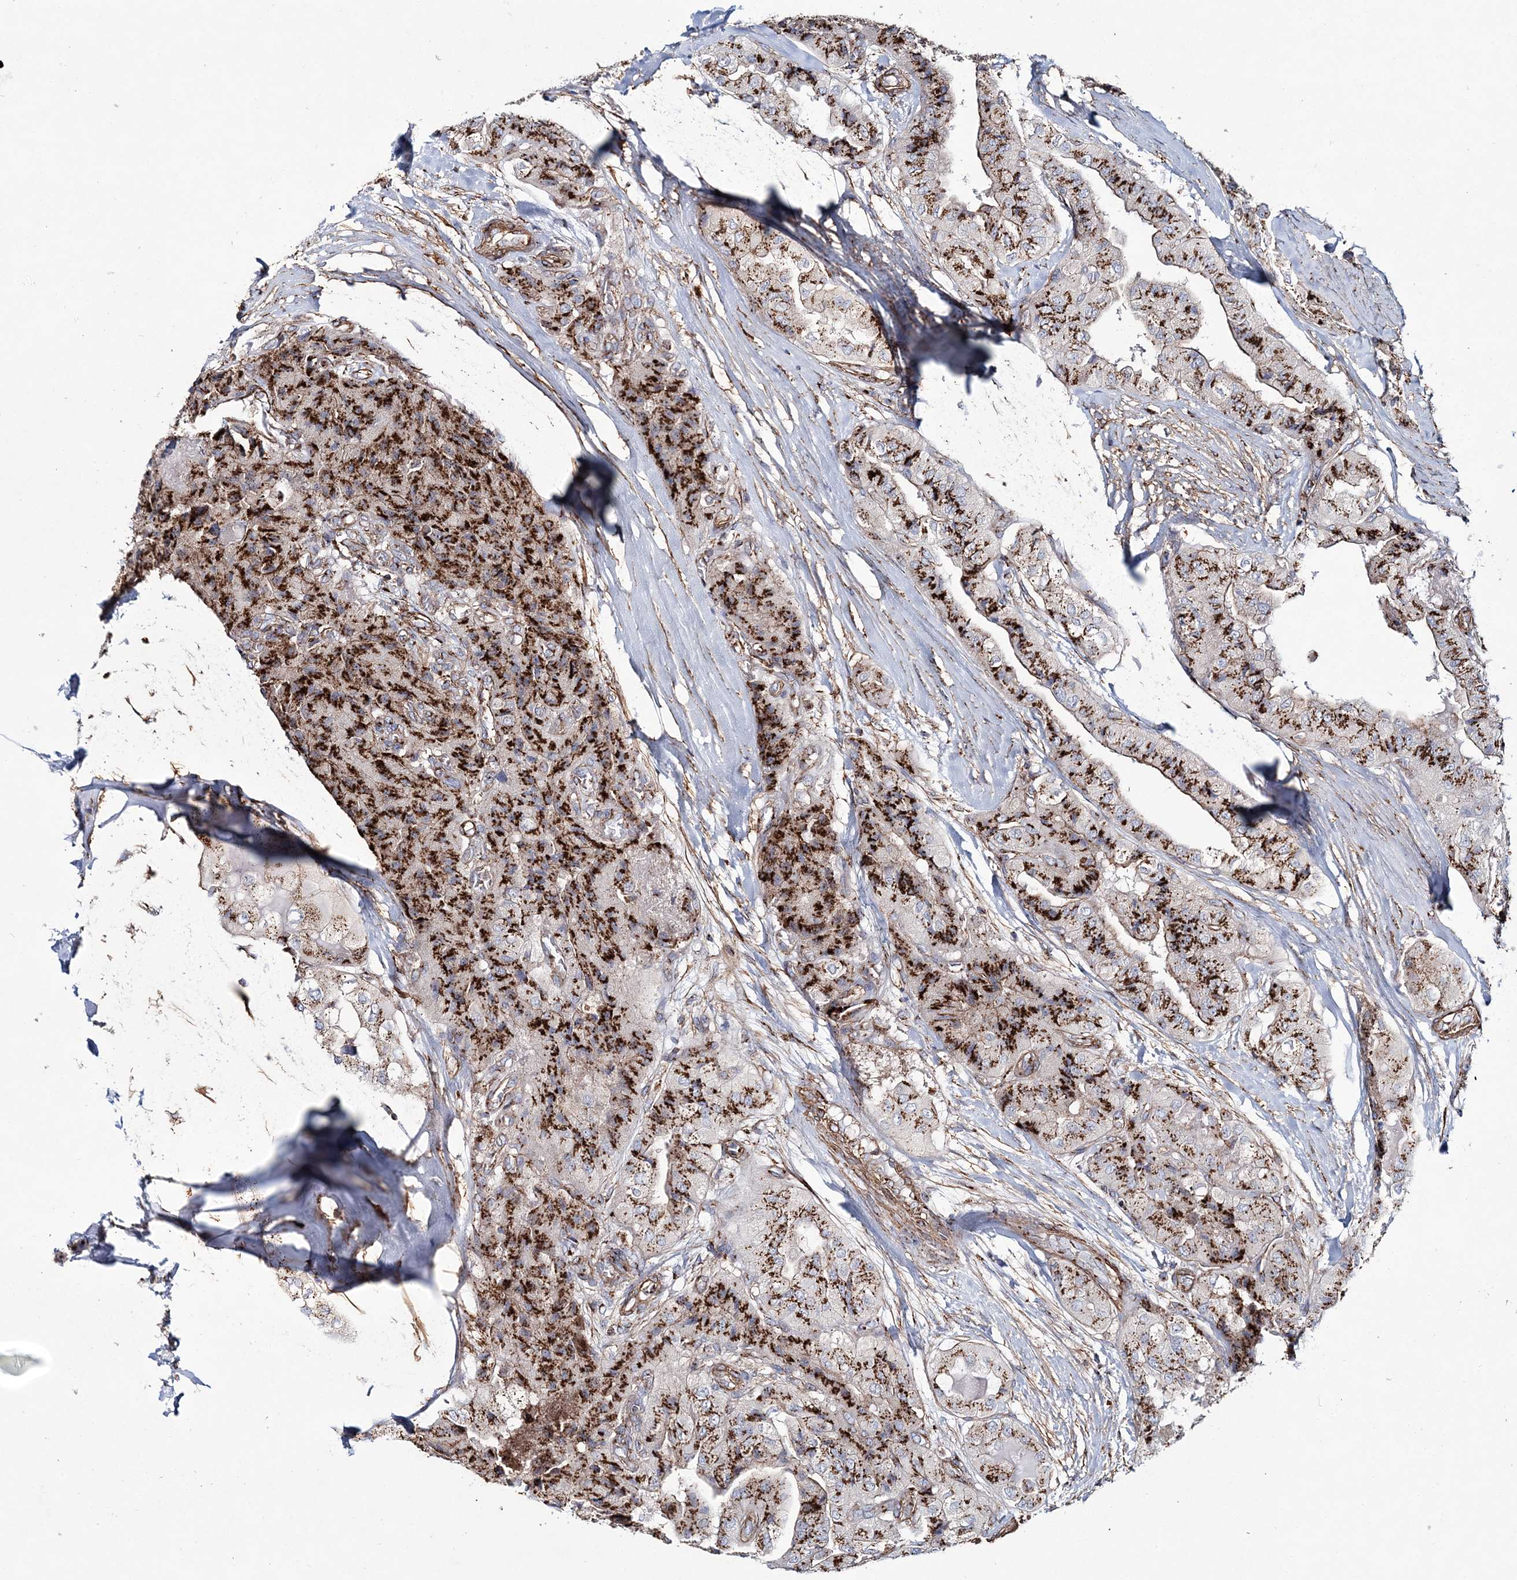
{"staining": {"intensity": "strong", "quantity": ">75%", "location": "cytoplasmic/membranous"}, "tissue": "thyroid cancer", "cell_type": "Tumor cells", "image_type": "cancer", "snomed": [{"axis": "morphology", "description": "Papillary adenocarcinoma, NOS"}, {"axis": "topography", "description": "Thyroid gland"}], "caption": "A high amount of strong cytoplasmic/membranous staining is identified in approximately >75% of tumor cells in papillary adenocarcinoma (thyroid) tissue.", "gene": "MAN1A2", "patient": {"sex": "female", "age": 59}}